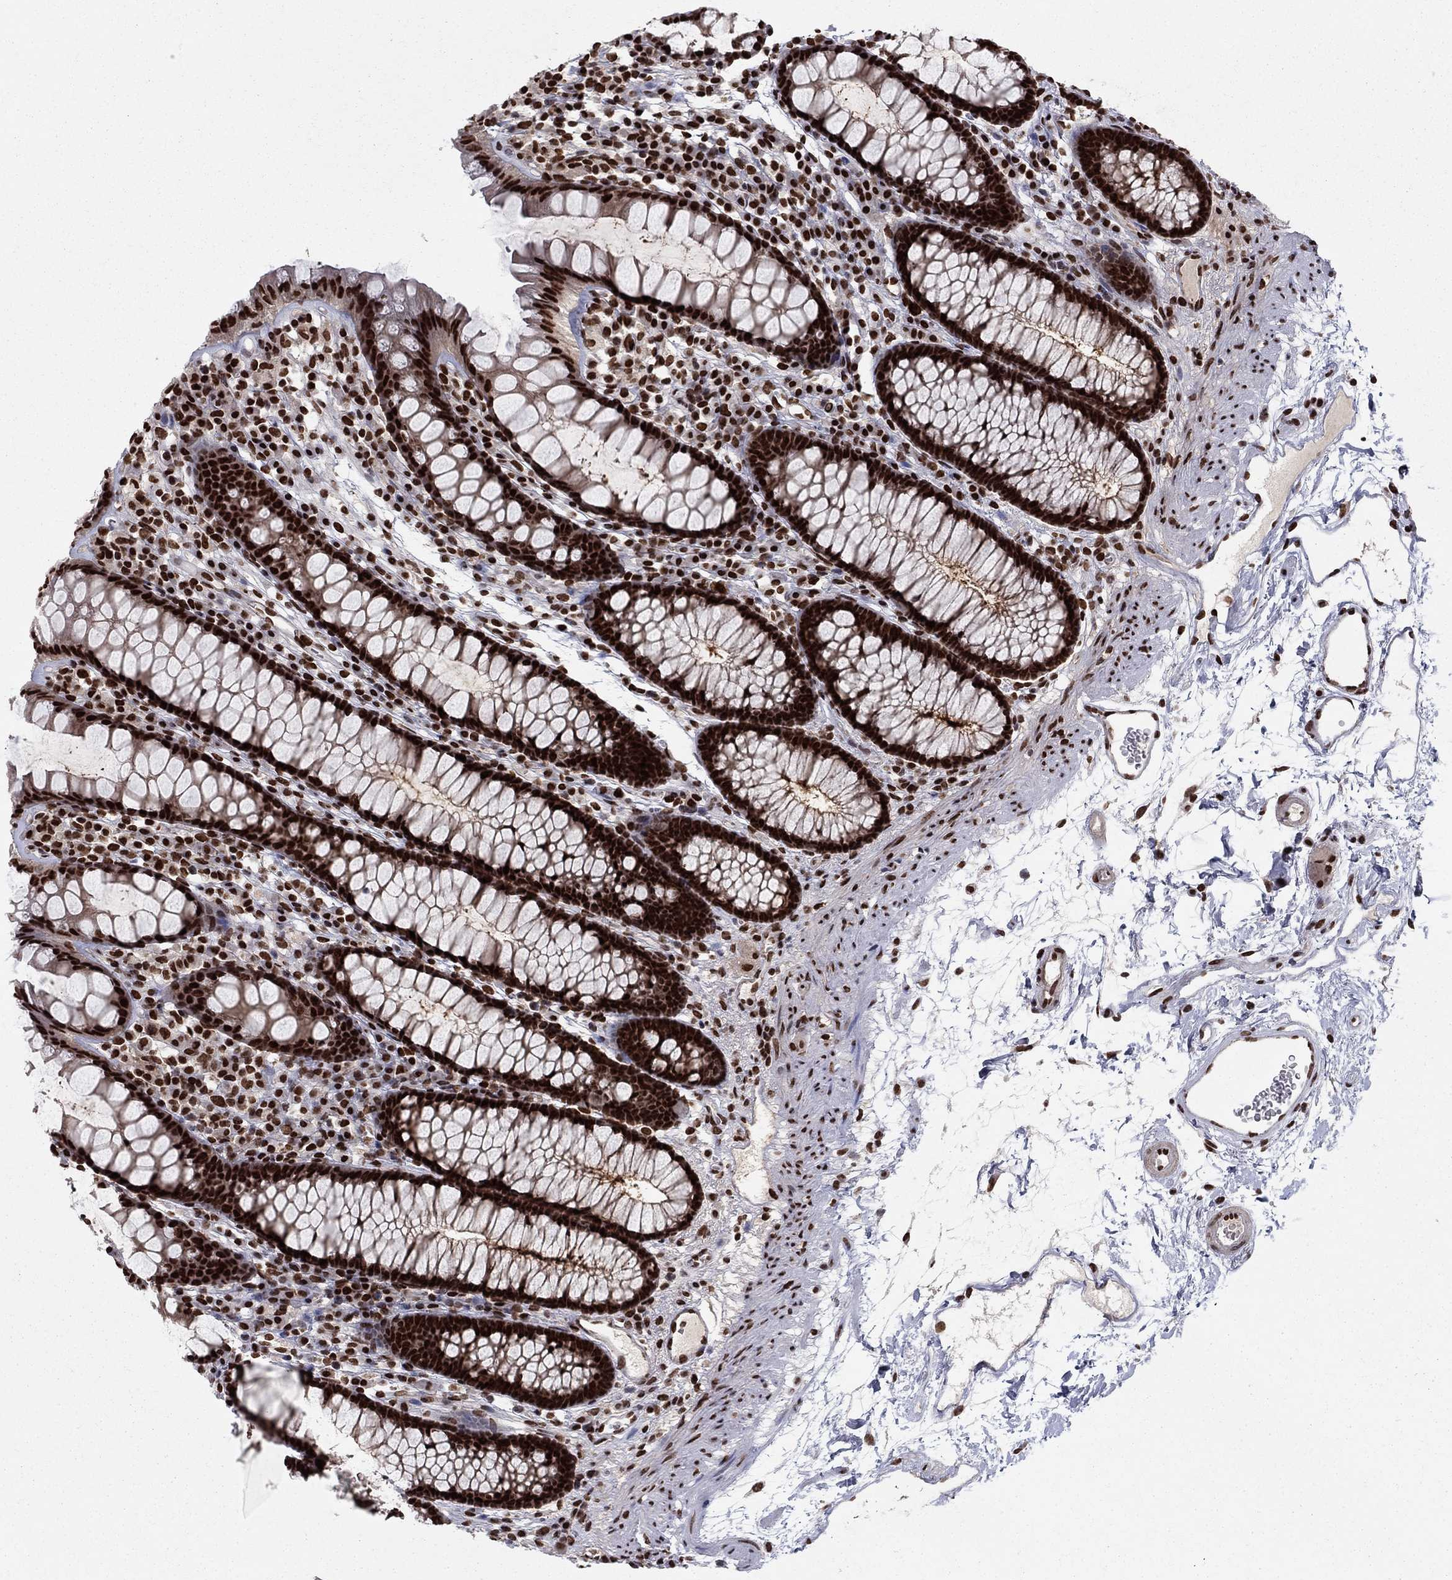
{"staining": {"intensity": "strong", "quantity": ">75%", "location": "nuclear"}, "tissue": "colon", "cell_type": "Endothelial cells", "image_type": "normal", "snomed": [{"axis": "morphology", "description": "Normal tissue, NOS"}, {"axis": "topography", "description": "Colon"}], "caption": "Immunohistochemical staining of benign human colon demonstrates >75% levels of strong nuclear protein expression in about >75% of endothelial cells.", "gene": "USP54", "patient": {"sex": "male", "age": 76}}